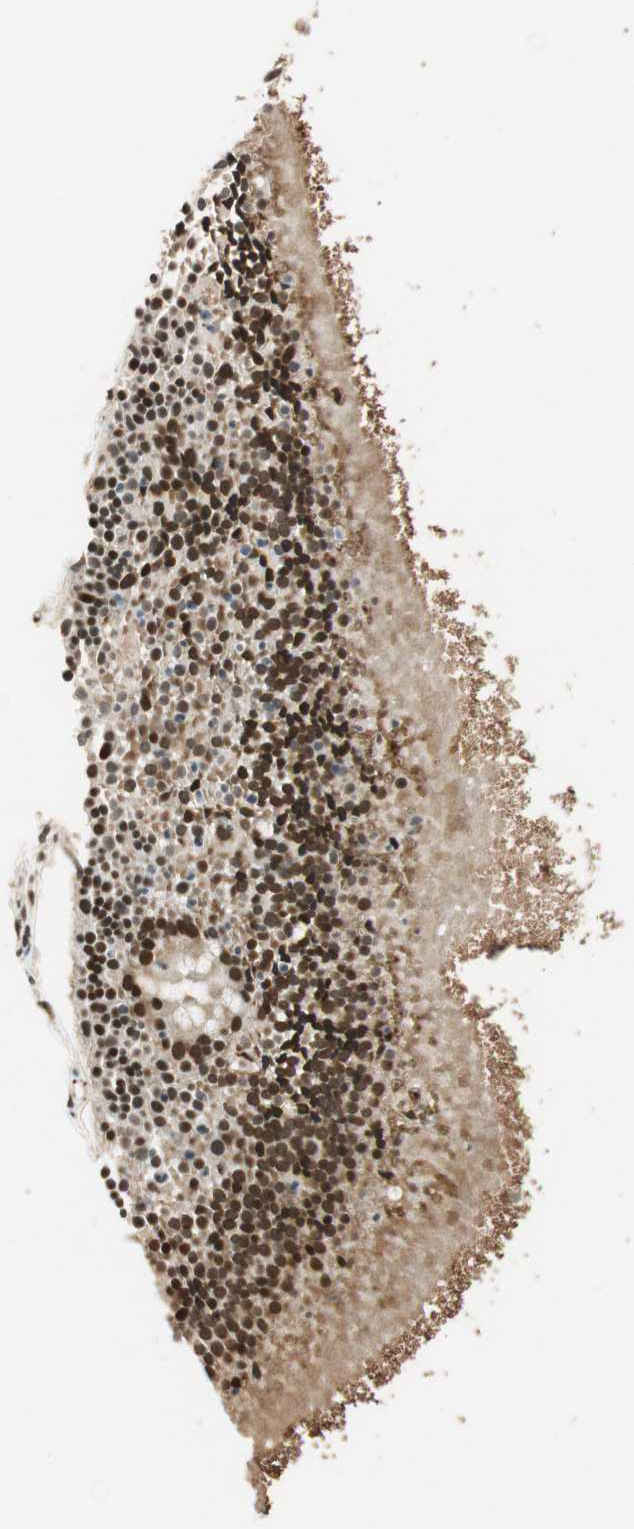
{"staining": {"intensity": "weak", "quantity": ">75%", "location": "cytoplasmic/membranous,nuclear"}, "tissue": "nasopharynx", "cell_type": "Respiratory epithelial cells", "image_type": "normal", "snomed": [{"axis": "morphology", "description": "Normal tissue, NOS"}, {"axis": "topography", "description": "Nasopharynx"}], "caption": "Immunohistochemical staining of normal human nasopharynx demonstrates >75% levels of weak cytoplasmic/membranous,nuclear protein staining in about >75% of respiratory epithelial cells.", "gene": "NES", "patient": {"sex": "female", "age": 54}}